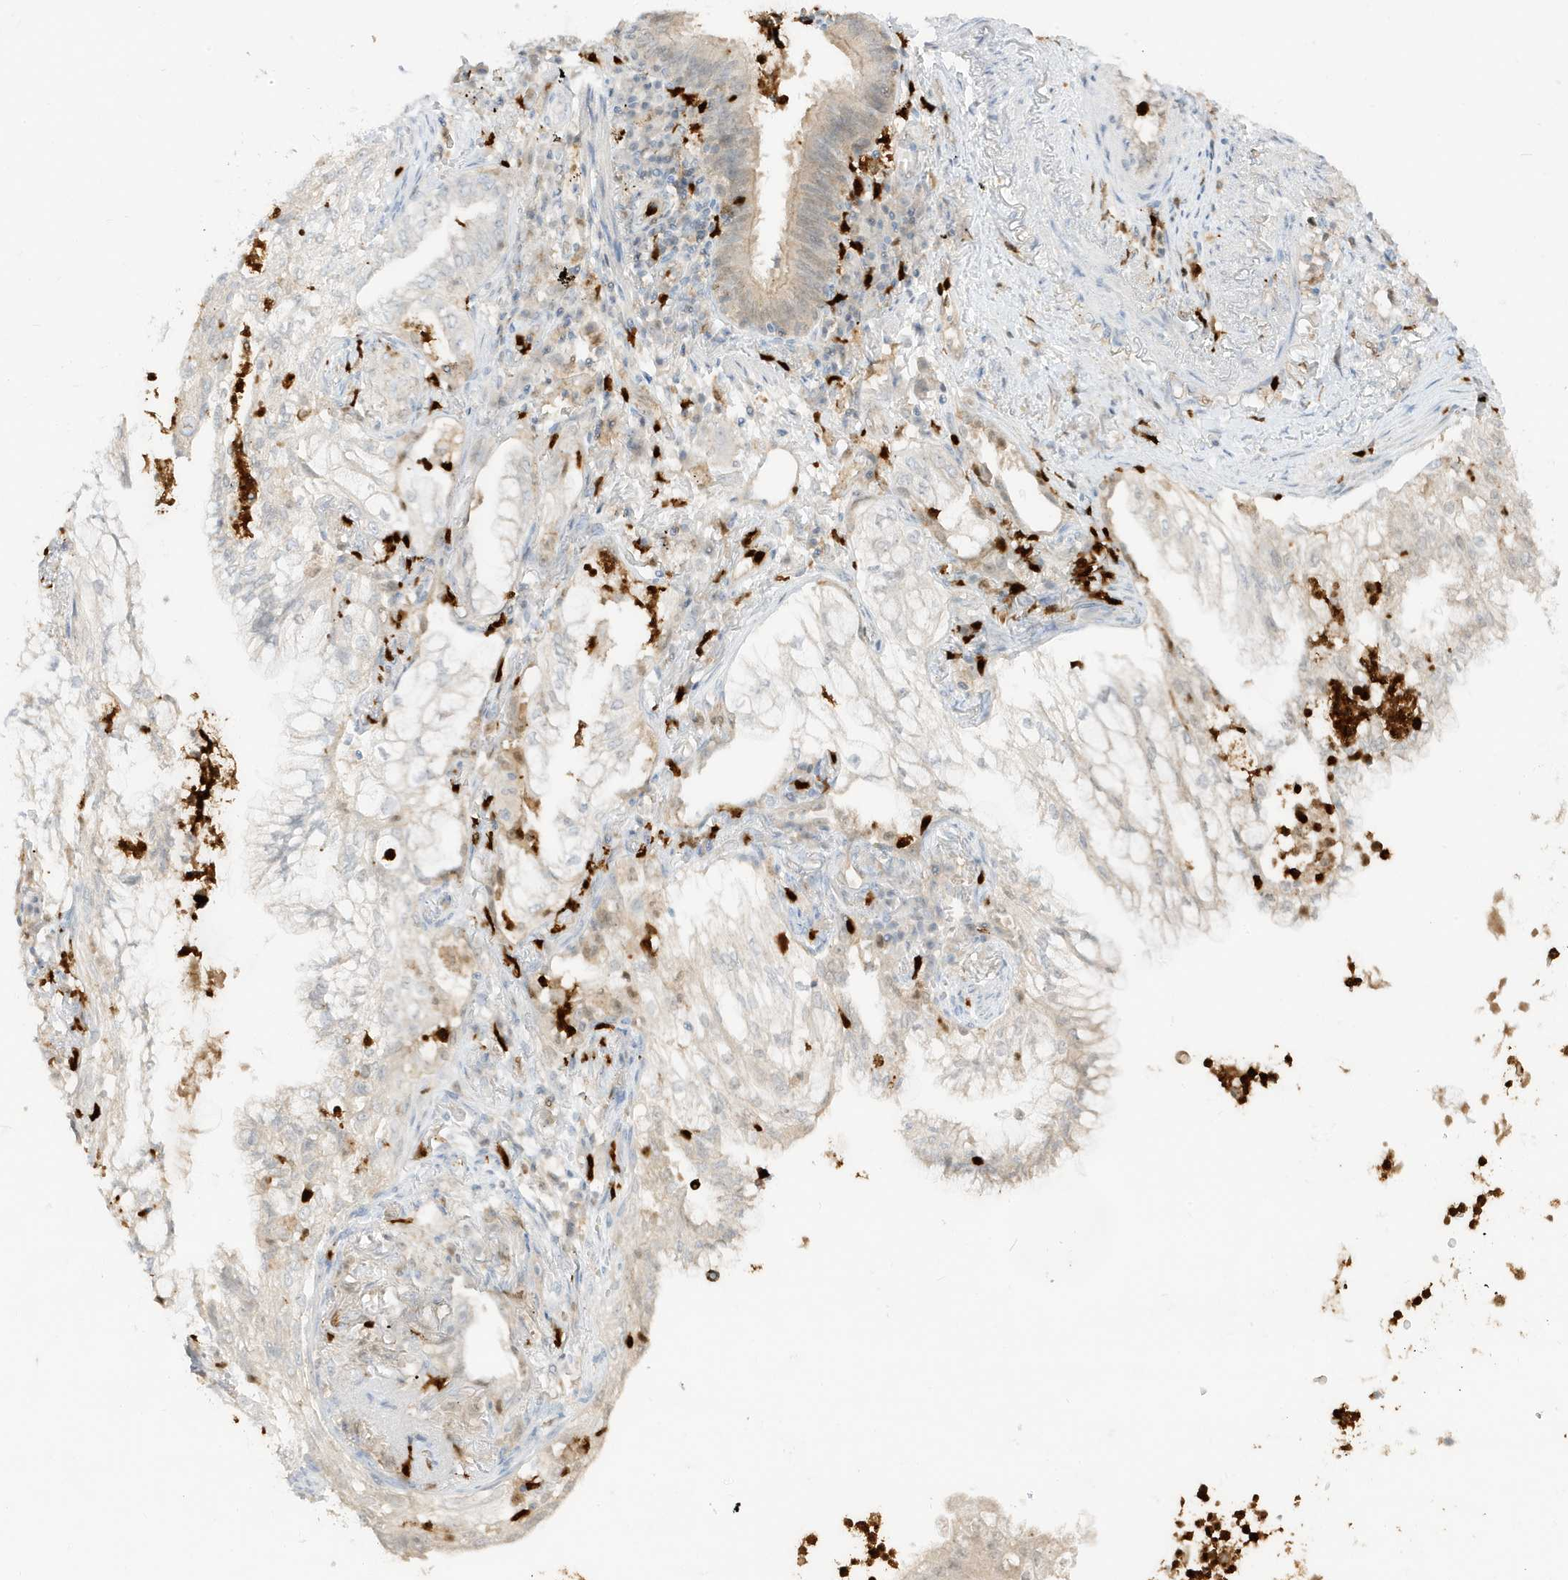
{"staining": {"intensity": "negative", "quantity": "none", "location": "none"}, "tissue": "lung cancer", "cell_type": "Tumor cells", "image_type": "cancer", "snomed": [{"axis": "morphology", "description": "Adenocarcinoma, NOS"}, {"axis": "topography", "description": "Lung"}], "caption": "Immunohistochemistry (IHC) image of lung adenocarcinoma stained for a protein (brown), which shows no staining in tumor cells. The staining is performed using DAB (3,3'-diaminobenzidine) brown chromogen with nuclei counter-stained in using hematoxylin.", "gene": "GCA", "patient": {"sex": "female", "age": 70}}